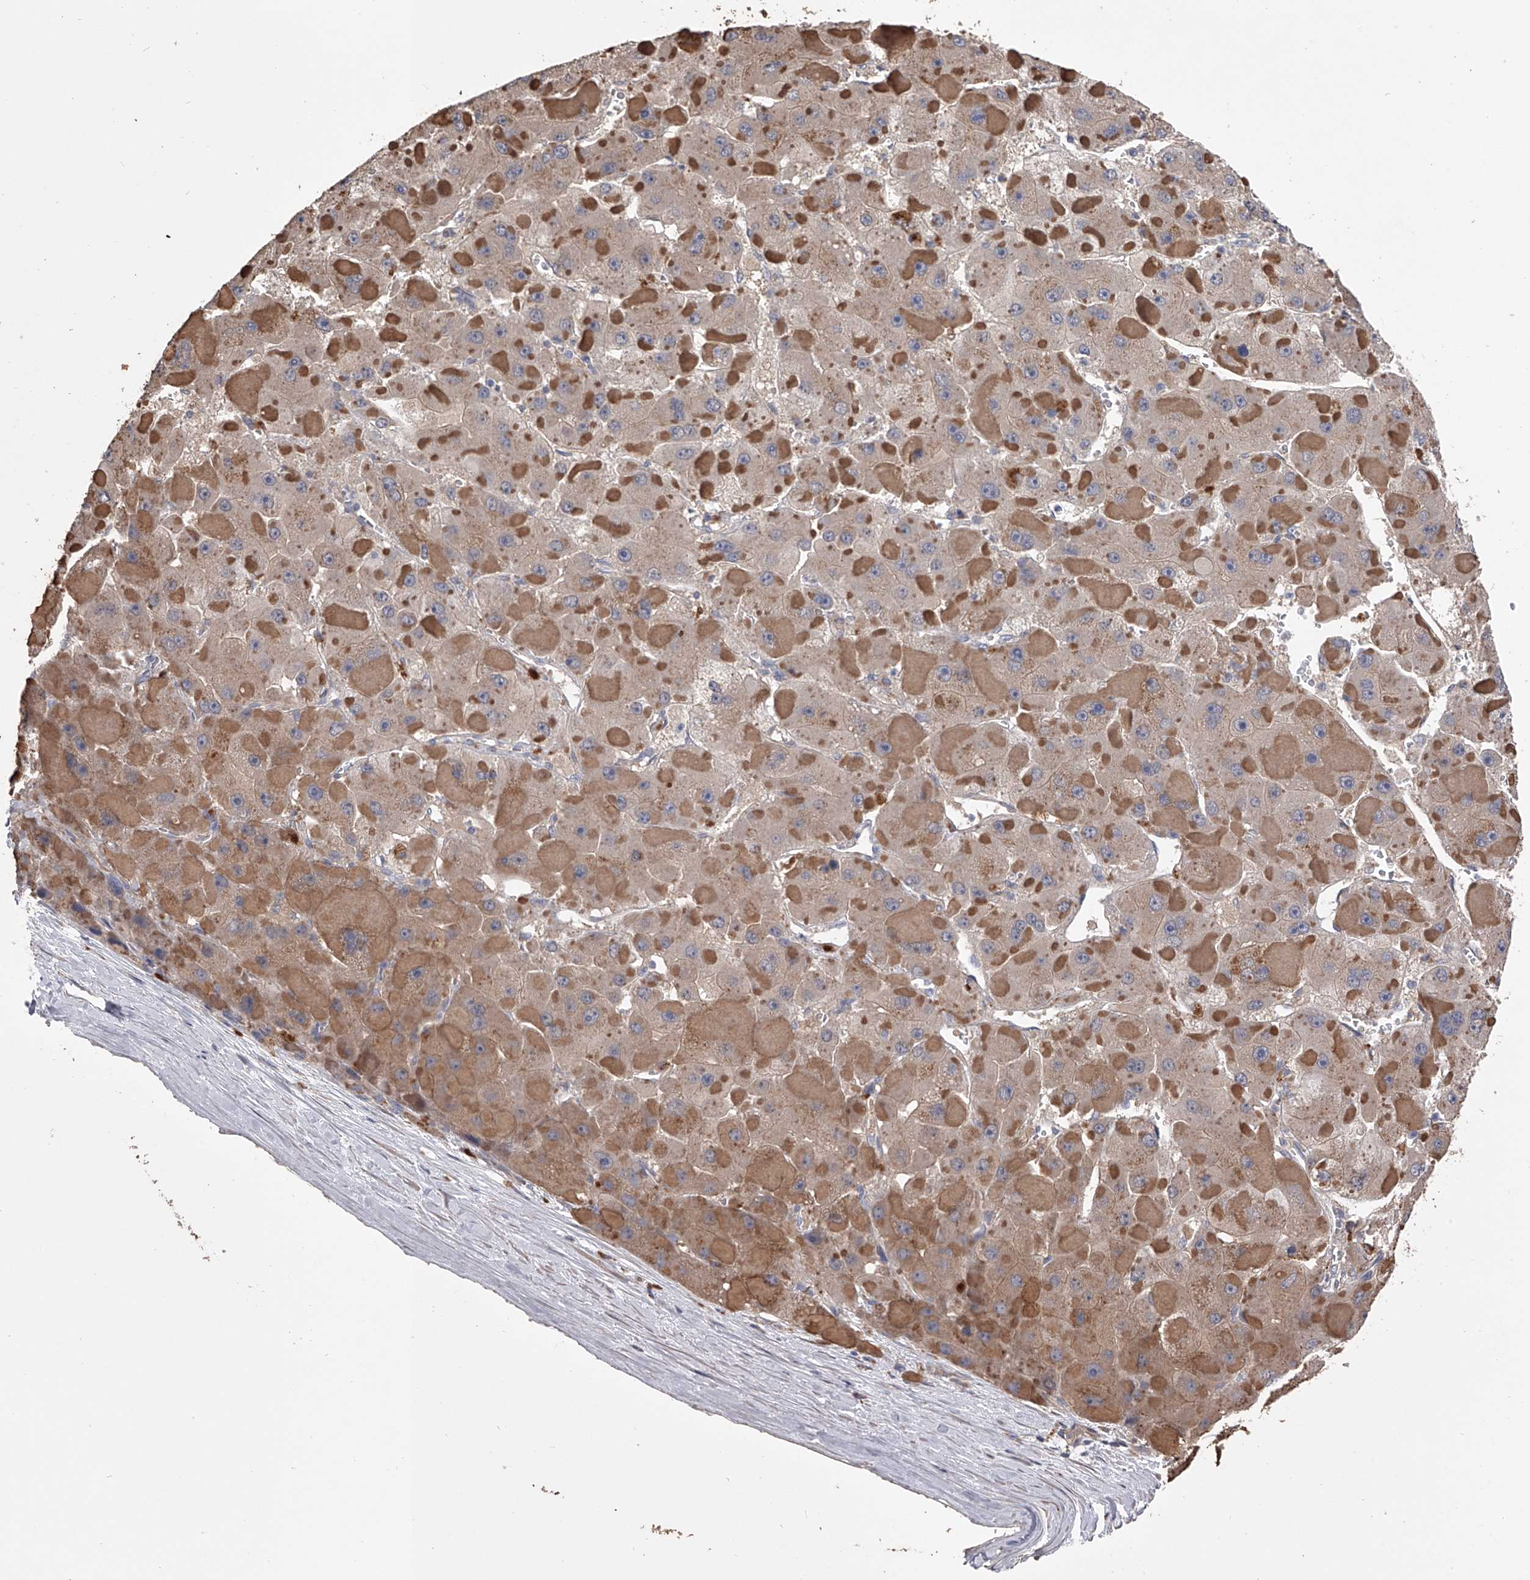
{"staining": {"intensity": "weak", "quantity": "25%-75%", "location": "cytoplasmic/membranous"}, "tissue": "liver cancer", "cell_type": "Tumor cells", "image_type": "cancer", "snomed": [{"axis": "morphology", "description": "Carcinoma, Hepatocellular, NOS"}, {"axis": "topography", "description": "Liver"}], "caption": "Liver hepatocellular carcinoma stained with a brown dye exhibits weak cytoplasmic/membranous positive positivity in about 25%-75% of tumor cells.", "gene": "ZNF343", "patient": {"sex": "female", "age": 73}}